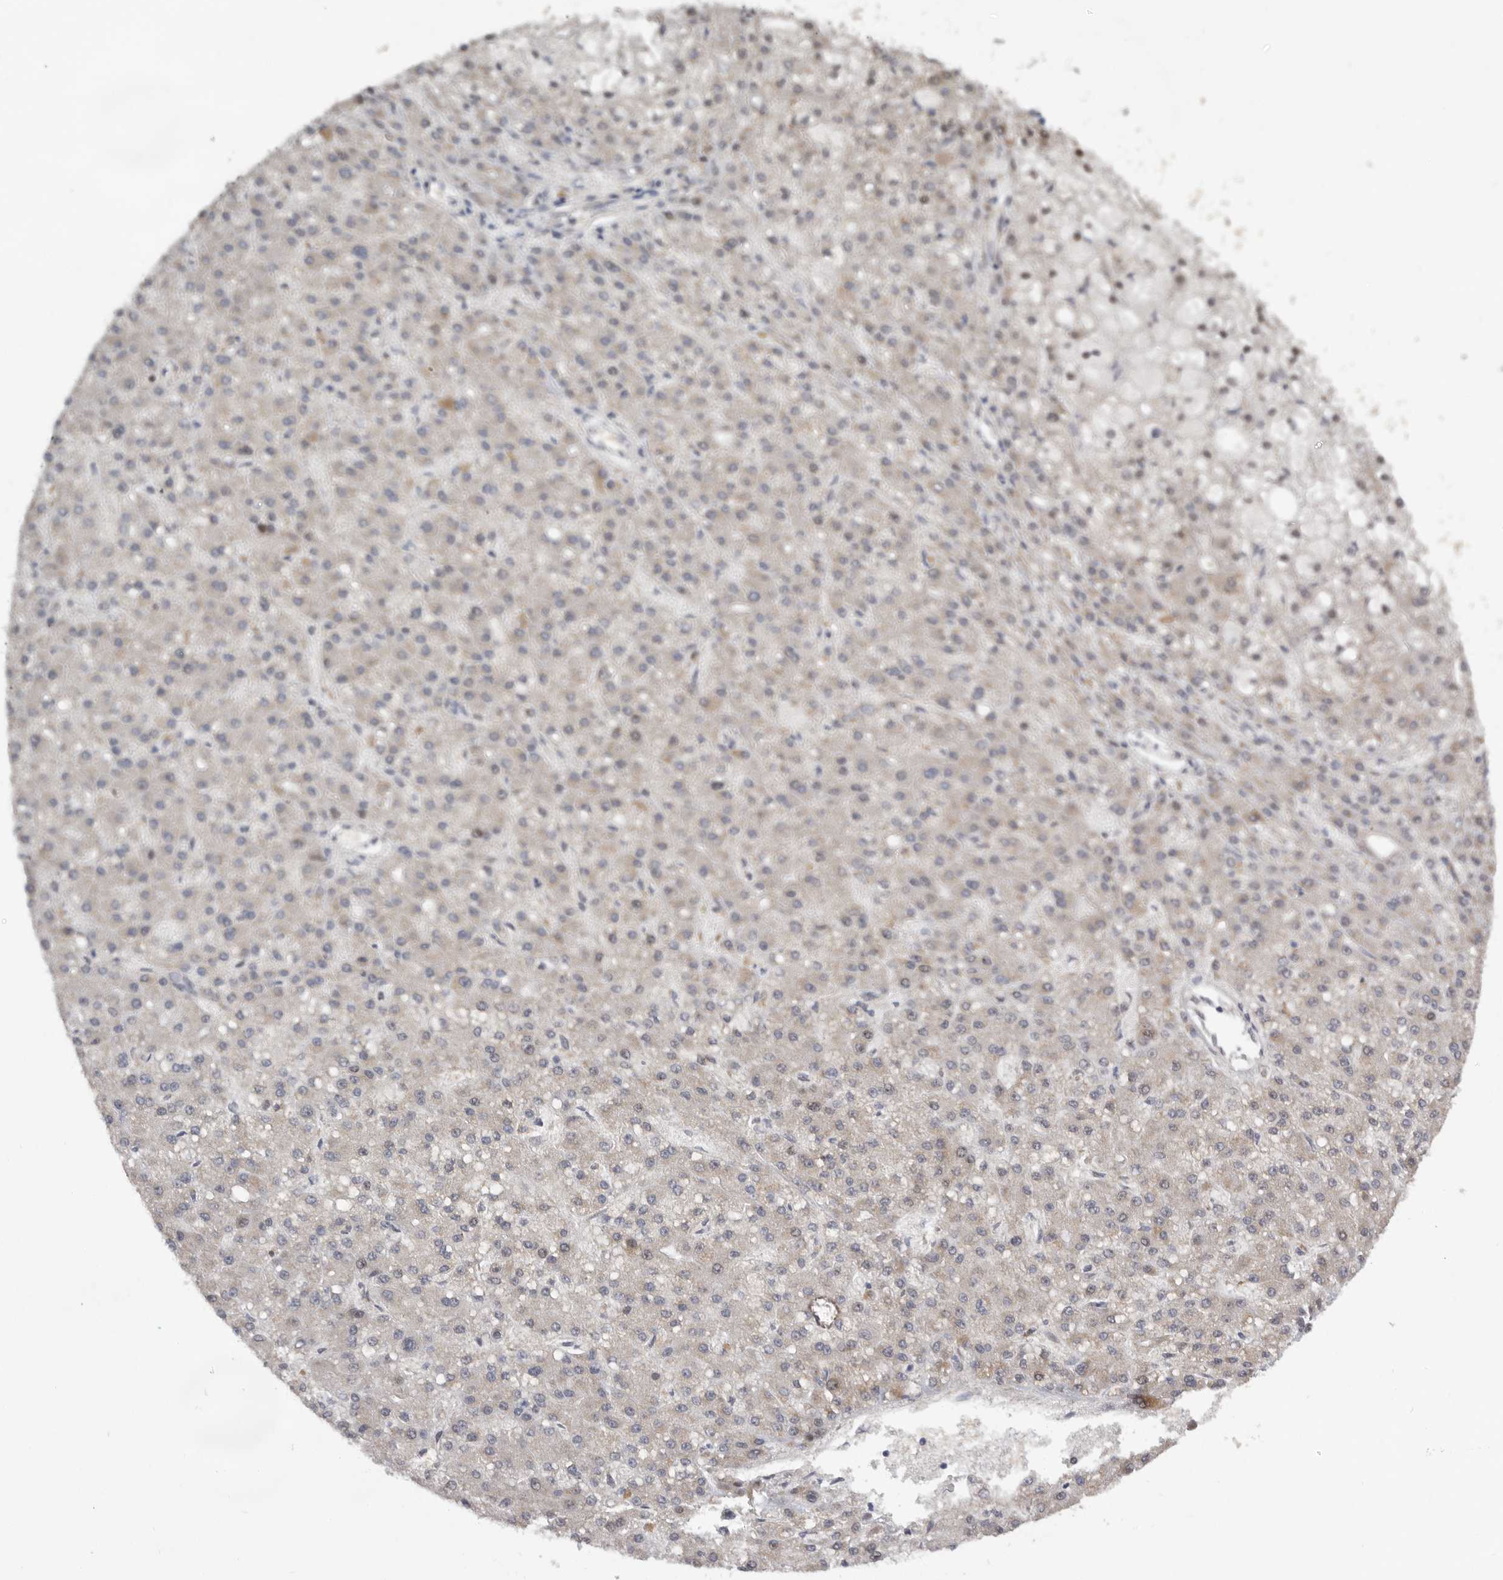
{"staining": {"intensity": "weak", "quantity": "<25%", "location": "cytoplasmic/membranous"}, "tissue": "liver cancer", "cell_type": "Tumor cells", "image_type": "cancer", "snomed": [{"axis": "morphology", "description": "Carcinoma, Hepatocellular, NOS"}, {"axis": "topography", "description": "Liver"}], "caption": "There is no significant expression in tumor cells of liver hepatocellular carcinoma.", "gene": "BRCA2", "patient": {"sex": "male", "age": 67}}